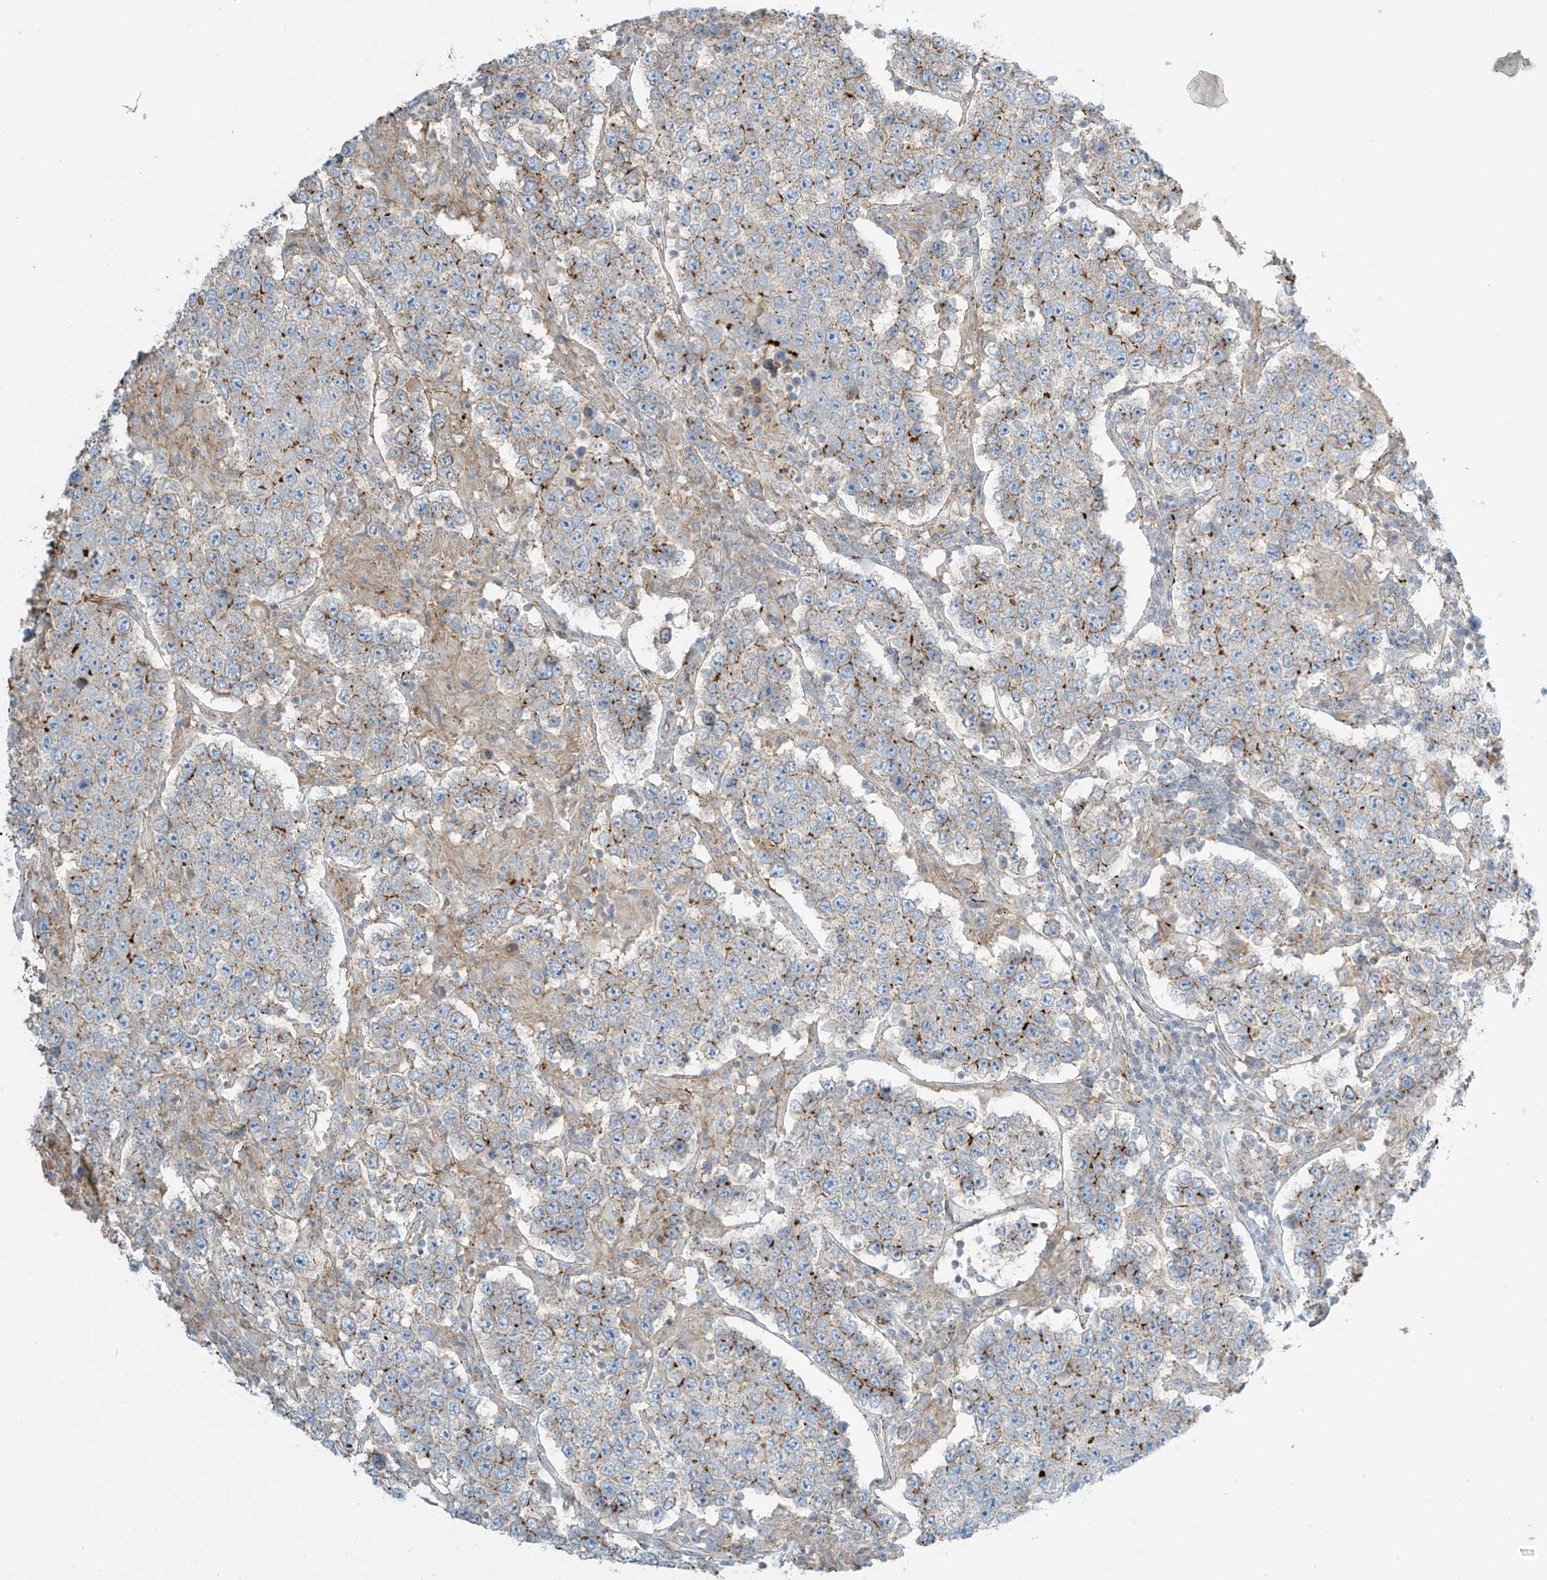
{"staining": {"intensity": "moderate", "quantity": "25%-75%", "location": "cytoplasmic/membranous"}, "tissue": "testis cancer", "cell_type": "Tumor cells", "image_type": "cancer", "snomed": [{"axis": "morphology", "description": "Normal tissue, NOS"}, {"axis": "morphology", "description": "Urothelial carcinoma, High grade"}, {"axis": "morphology", "description": "Seminoma, NOS"}, {"axis": "morphology", "description": "Carcinoma, Embryonal, NOS"}, {"axis": "topography", "description": "Urinary bladder"}, {"axis": "topography", "description": "Testis"}], "caption": "Tumor cells demonstrate medium levels of moderate cytoplasmic/membranous staining in about 25%-75% of cells in human testis high-grade urothelial carcinoma.", "gene": "SLC9A2", "patient": {"sex": "male", "age": 41}}